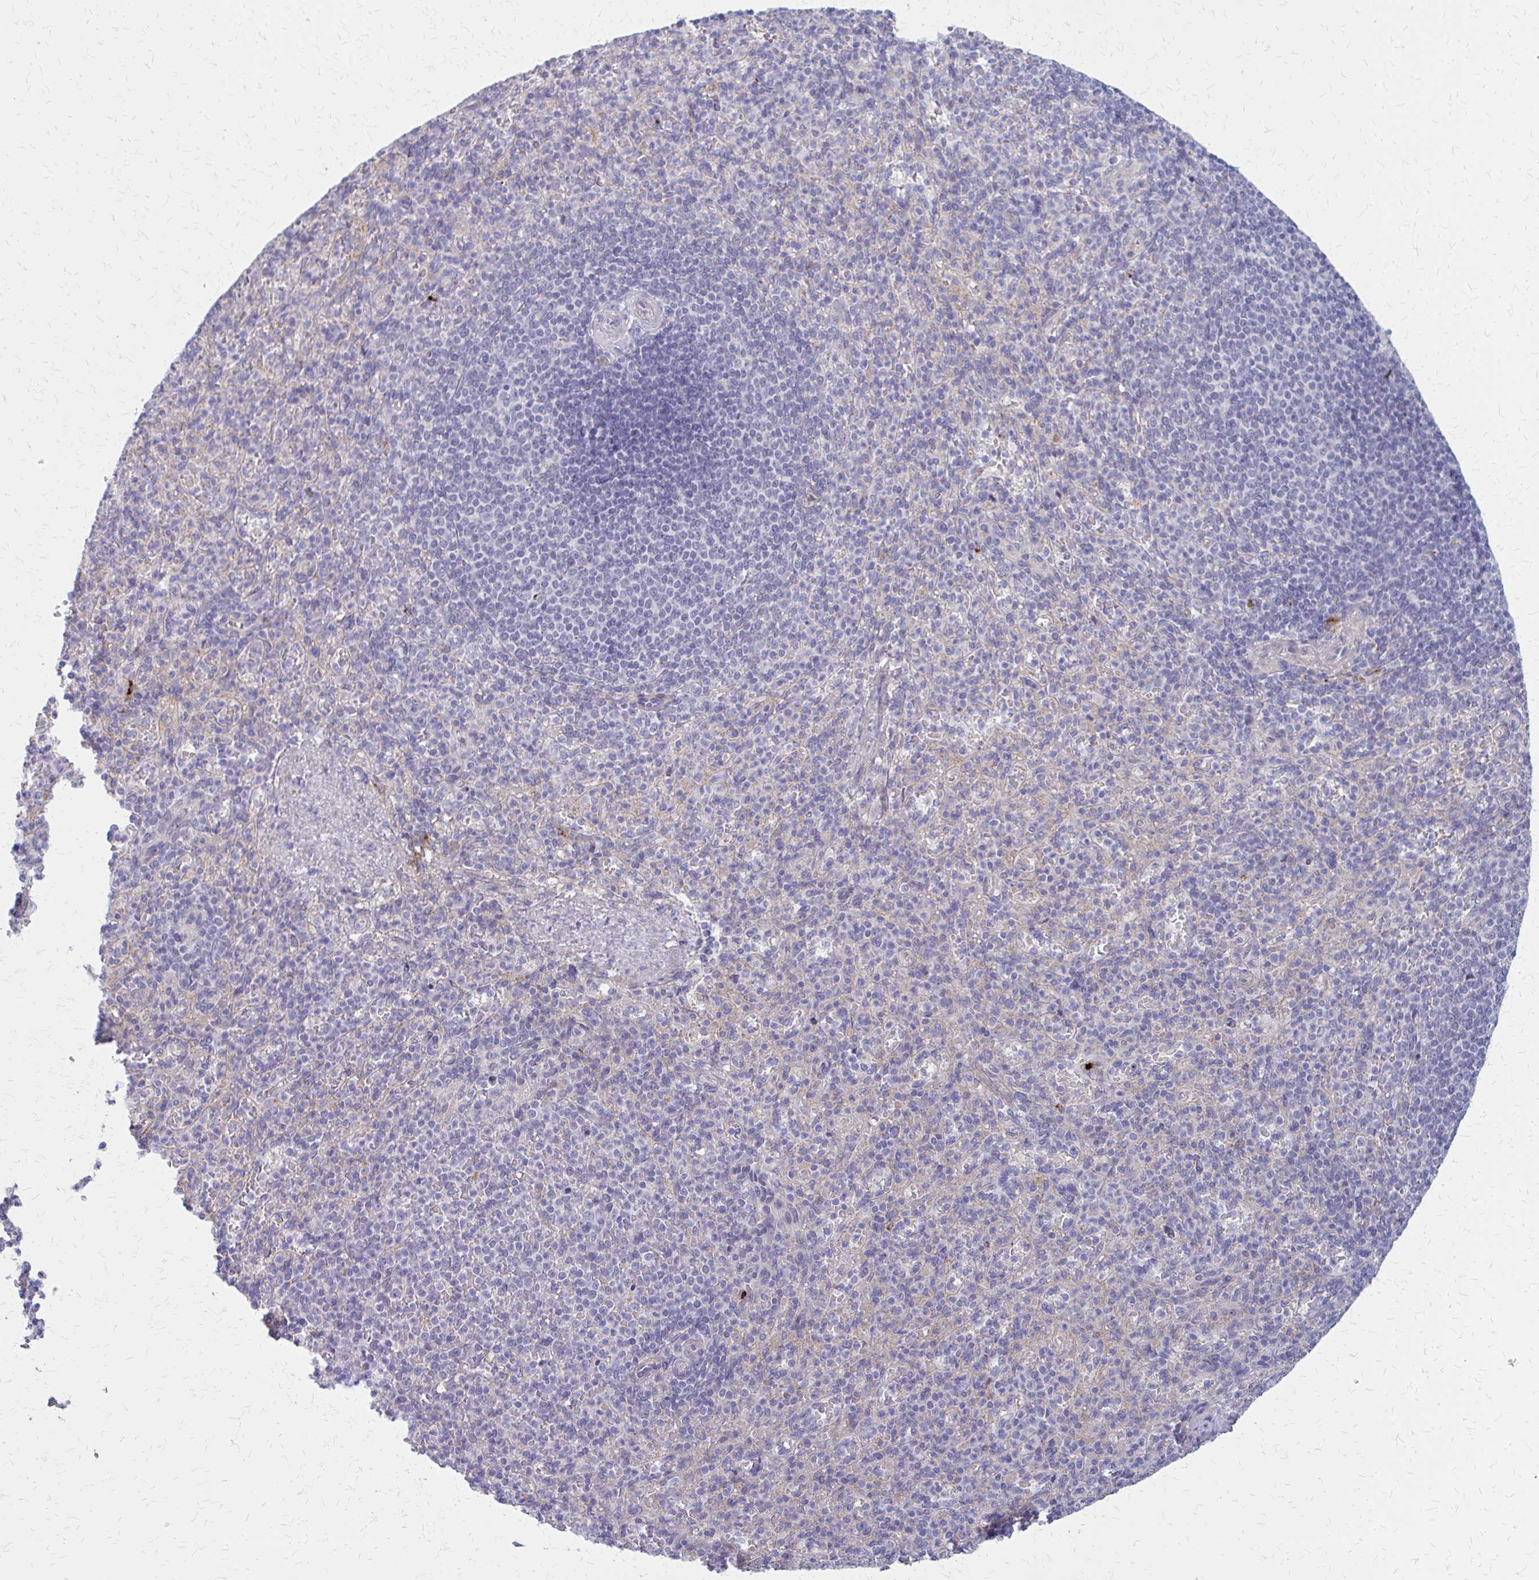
{"staining": {"intensity": "negative", "quantity": "none", "location": "none"}, "tissue": "spleen", "cell_type": "Cells in red pulp", "image_type": "normal", "snomed": [{"axis": "morphology", "description": "Normal tissue, NOS"}, {"axis": "topography", "description": "Spleen"}], "caption": "This is an immunohistochemistry (IHC) photomicrograph of normal spleen. There is no expression in cells in red pulp.", "gene": "GLYATL2", "patient": {"sex": "female", "age": 74}}